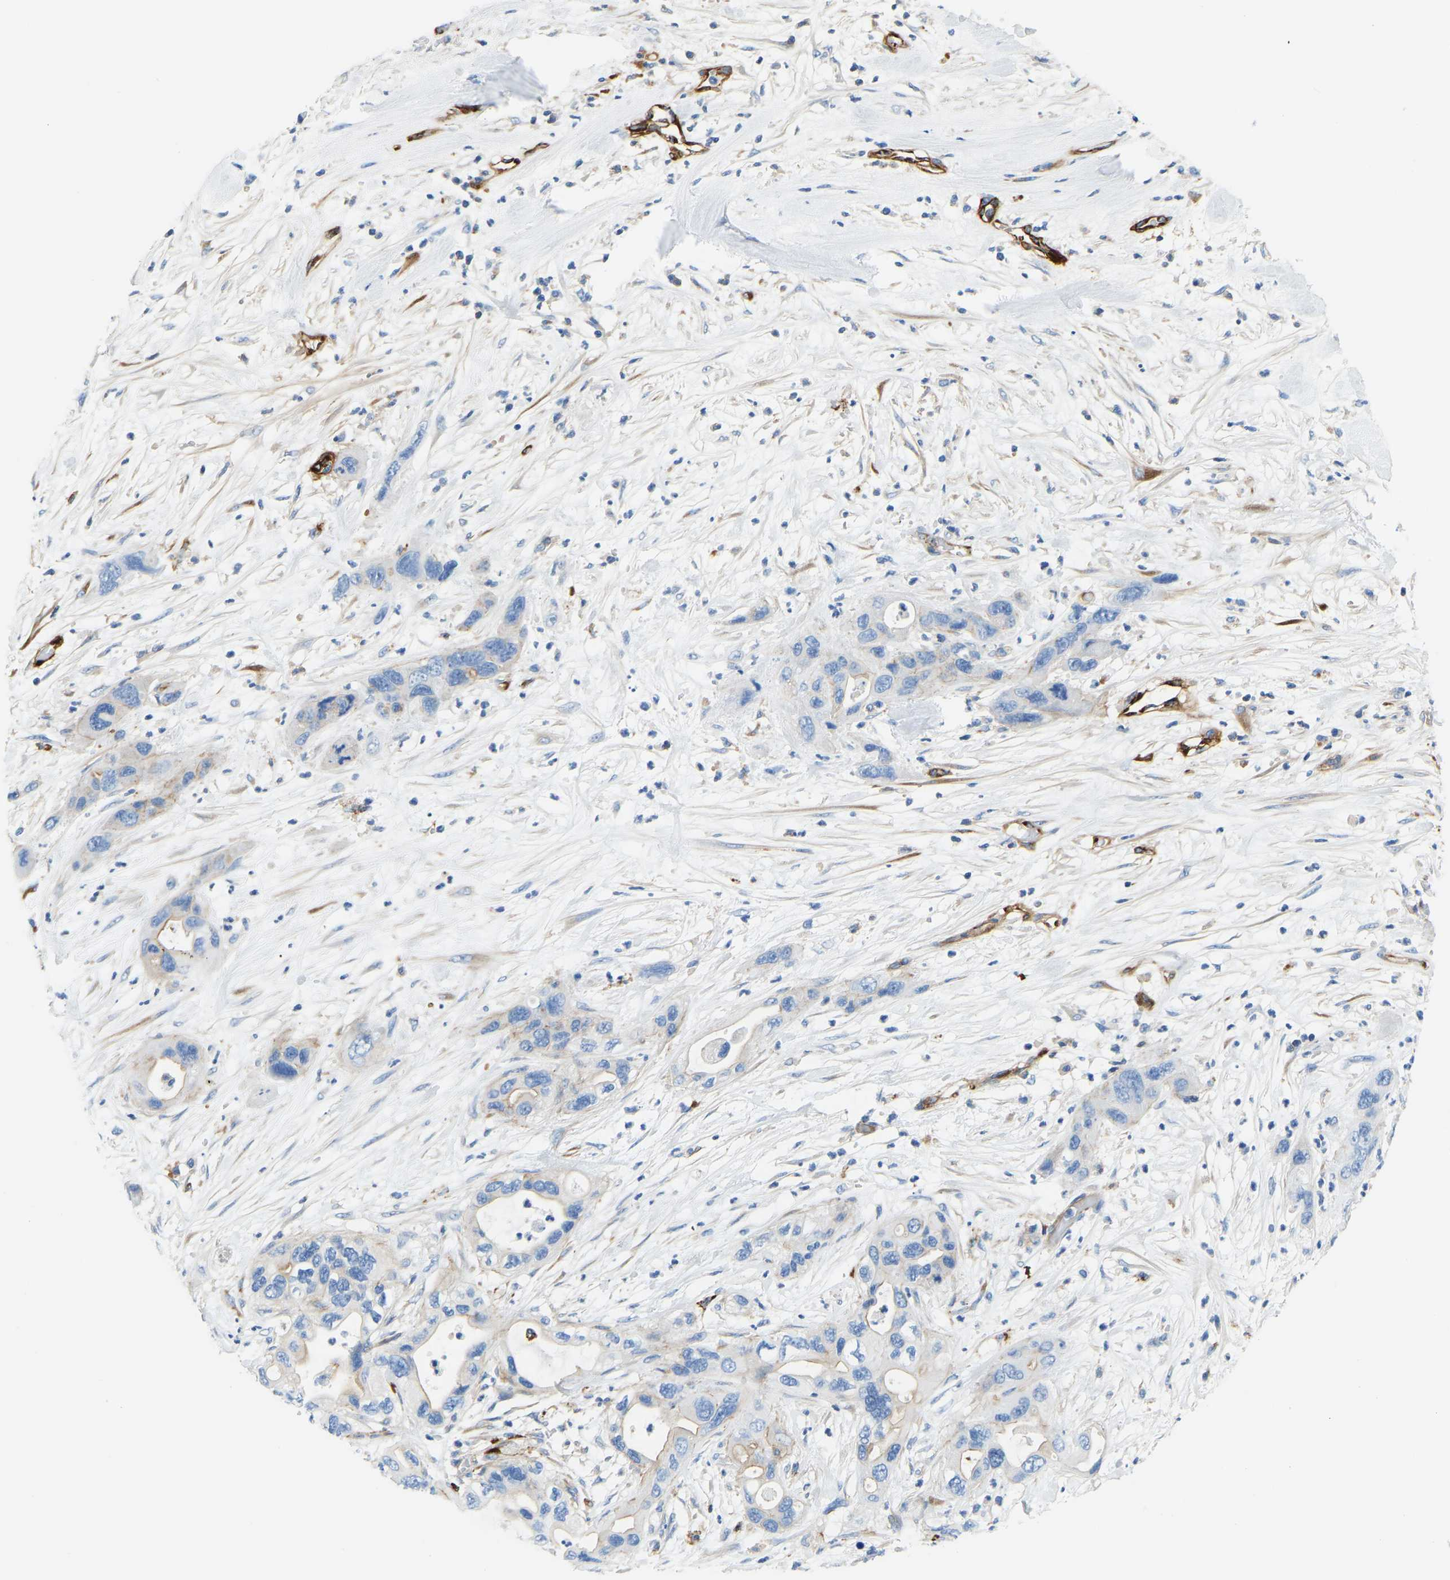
{"staining": {"intensity": "negative", "quantity": "none", "location": "none"}, "tissue": "pancreatic cancer", "cell_type": "Tumor cells", "image_type": "cancer", "snomed": [{"axis": "morphology", "description": "Adenocarcinoma, NOS"}, {"axis": "topography", "description": "Pancreas"}], "caption": "High magnification brightfield microscopy of pancreatic adenocarcinoma stained with DAB (brown) and counterstained with hematoxylin (blue): tumor cells show no significant expression.", "gene": "COL15A1", "patient": {"sex": "female", "age": 71}}